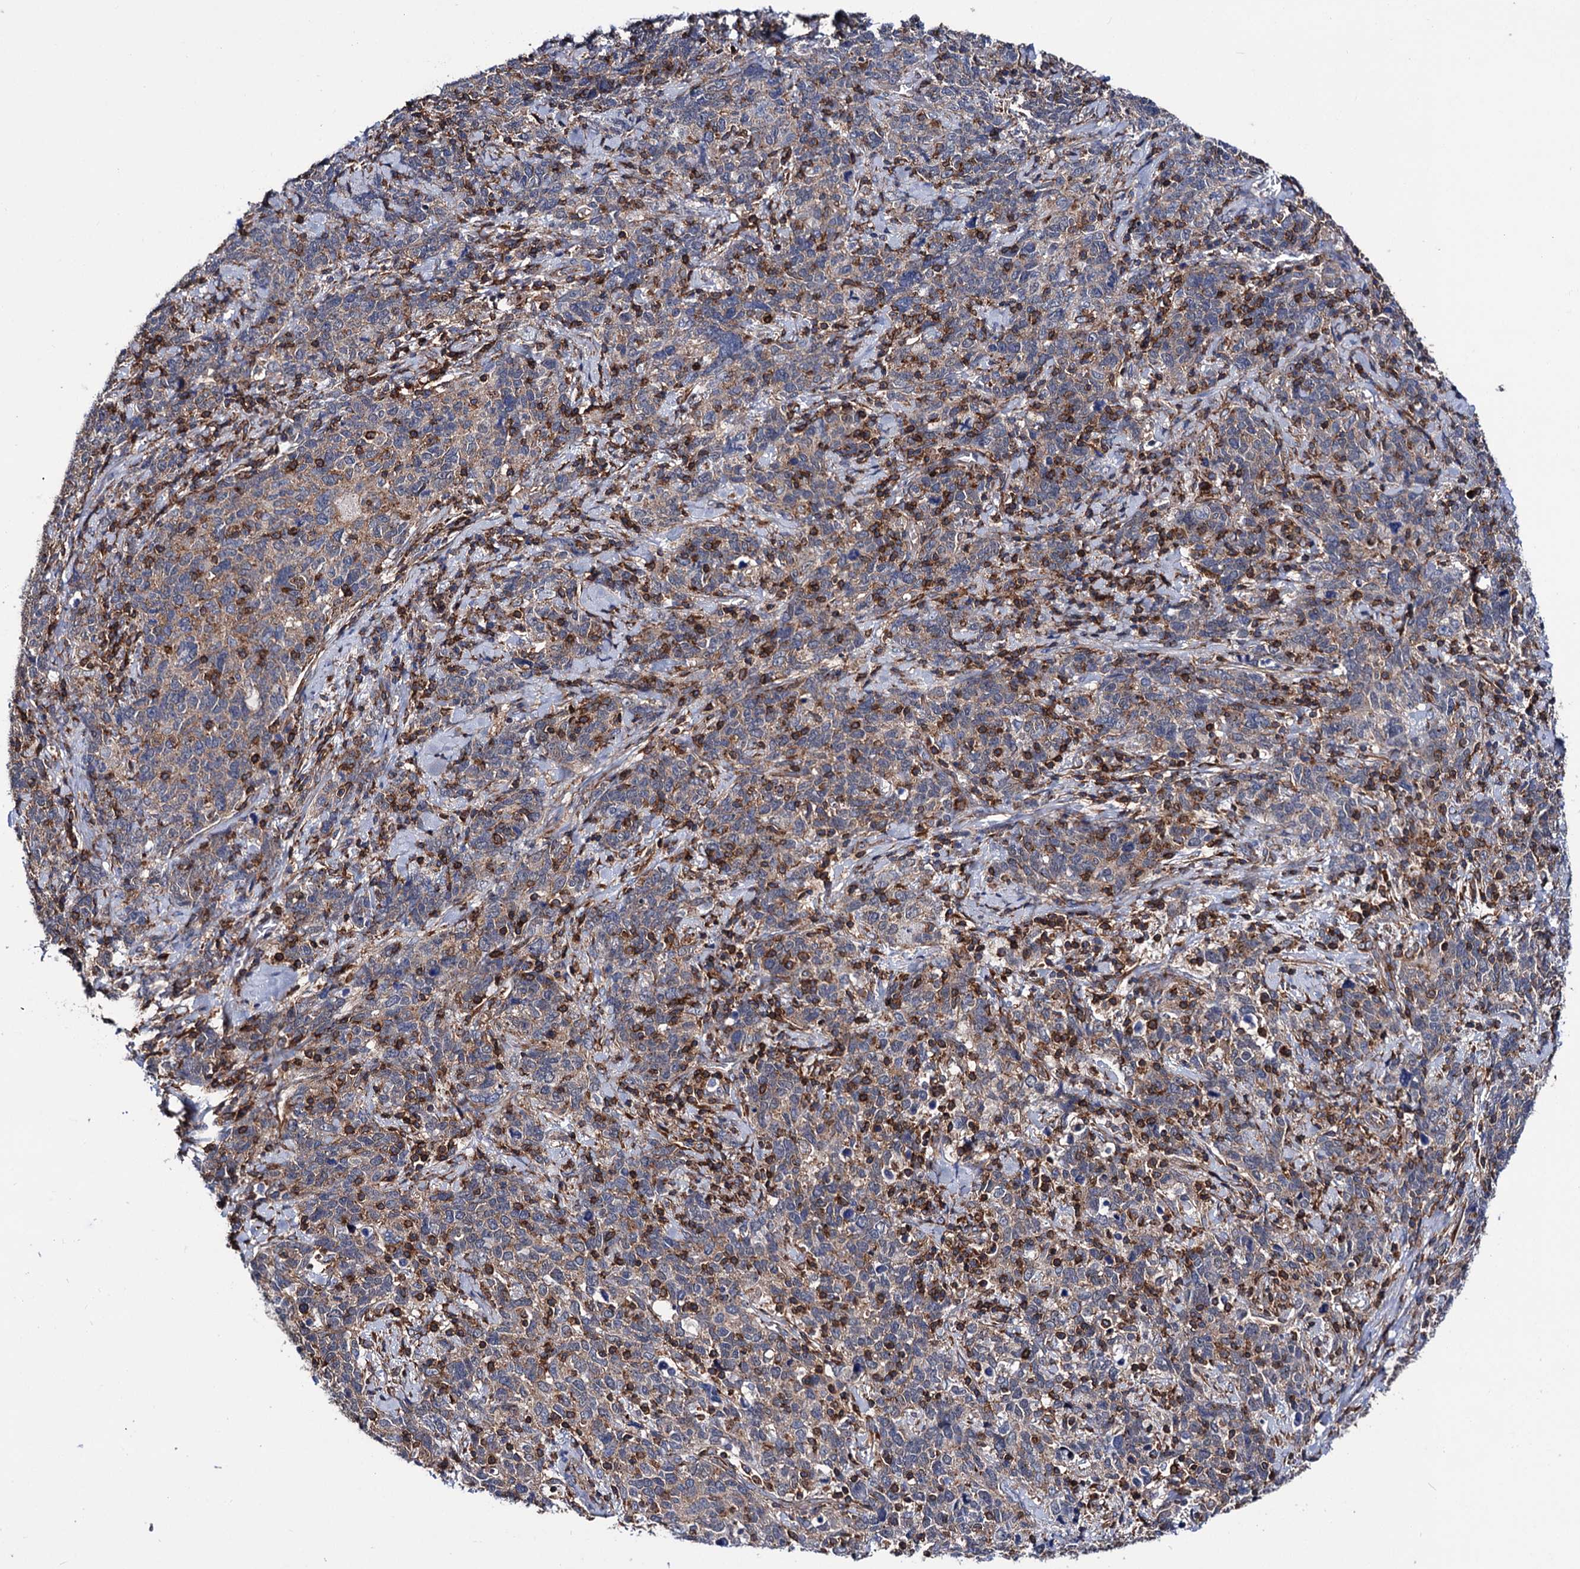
{"staining": {"intensity": "weak", "quantity": "25%-75%", "location": "cytoplasmic/membranous"}, "tissue": "cervical cancer", "cell_type": "Tumor cells", "image_type": "cancer", "snomed": [{"axis": "morphology", "description": "Squamous cell carcinoma, NOS"}, {"axis": "topography", "description": "Cervix"}], "caption": "This image shows squamous cell carcinoma (cervical) stained with immunohistochemistry (IHC) to label a protein in brown. The cytoplasmic/membranous of tumor cells show weak positivity for the protein. Nuclei are counter-stained blue.", "gene": "DEF6", "patient": {"sex": "female", "age": 41}}